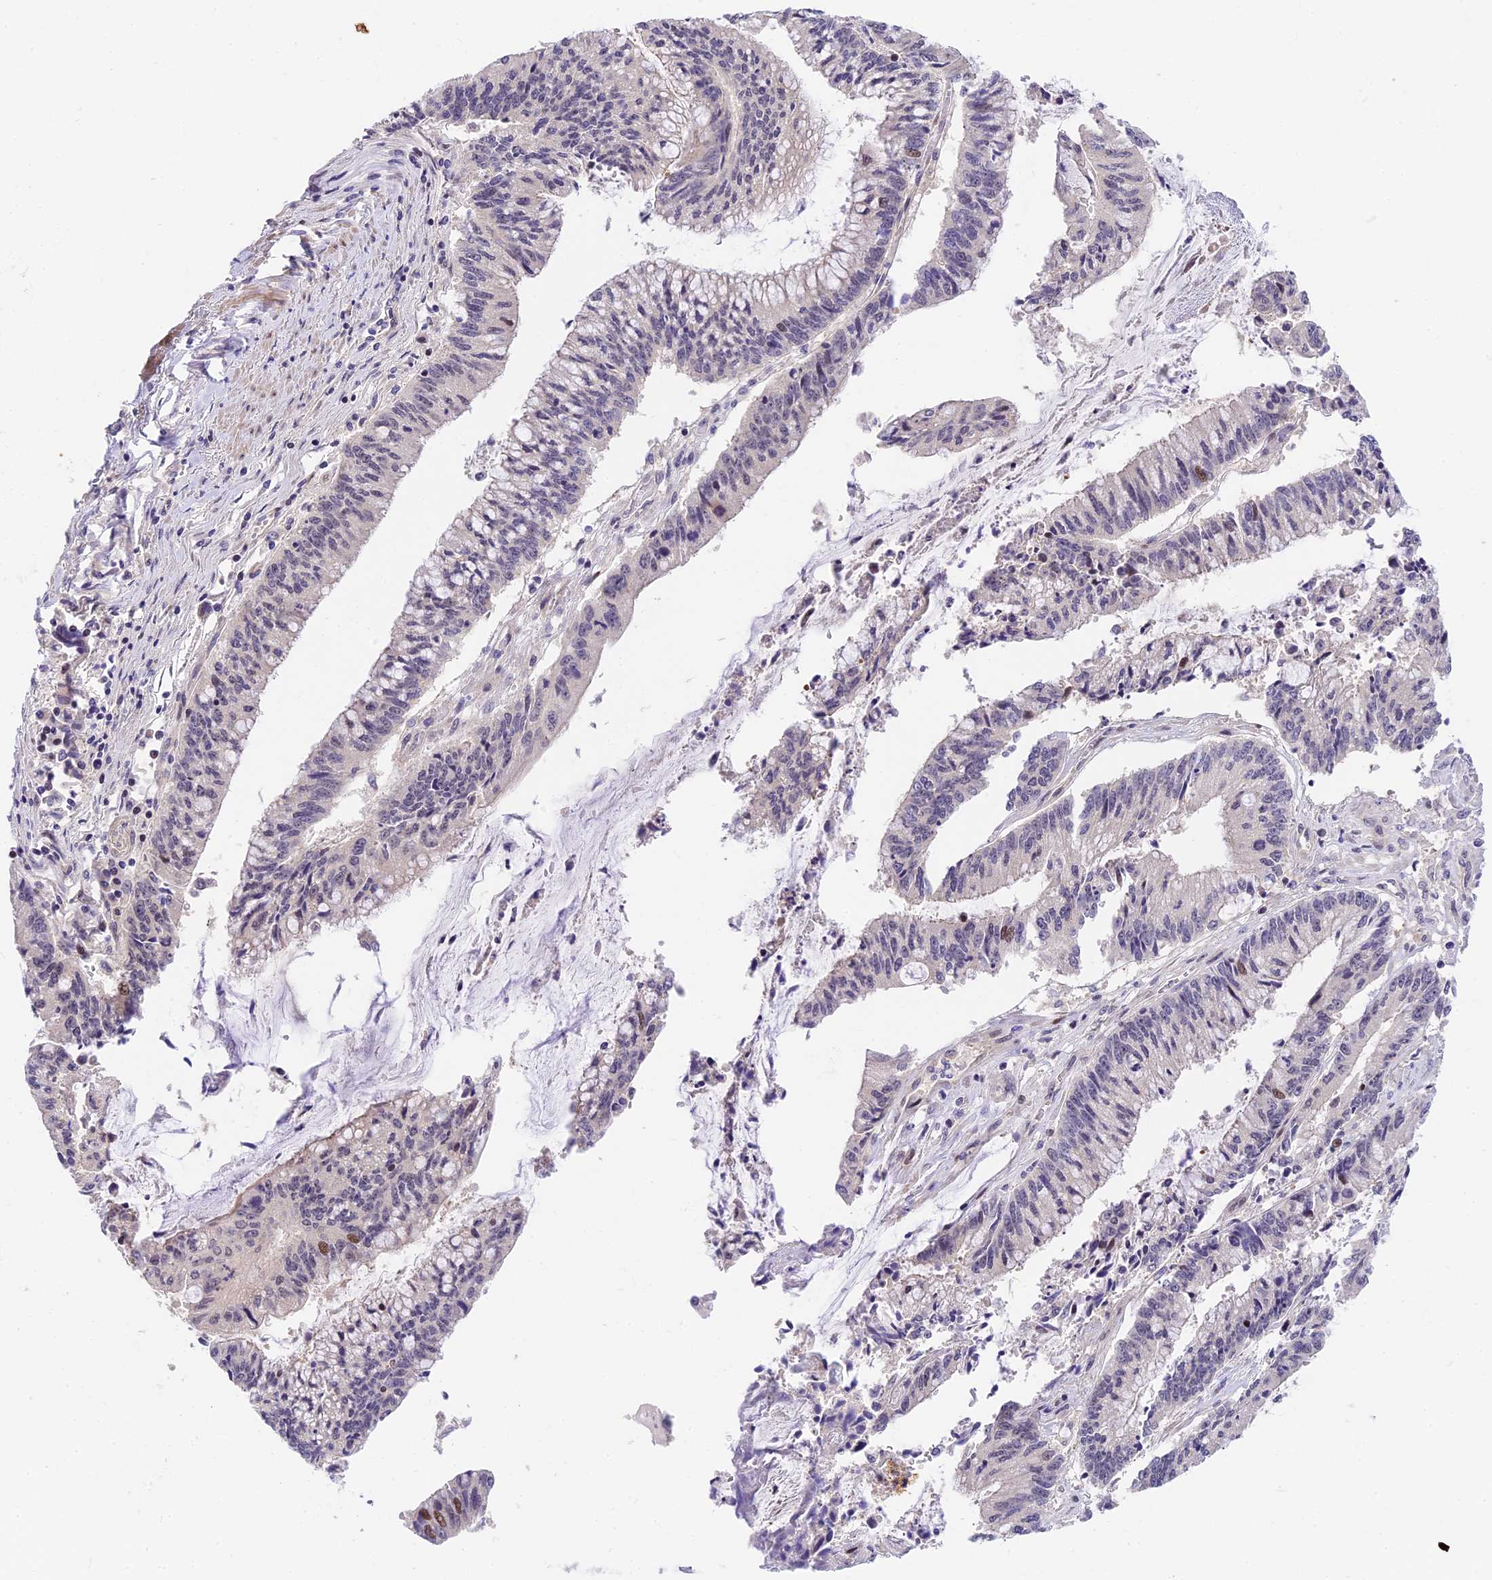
{"staining": {"intensity": "moderate", "quantity": "<25%", "location": "nuclear"}, "tissue": "pancreatic cancer", "cell_type": "Tumor cells", "image_type": "cancer", "snomed": [{"axis": "morphology", "description": "Adenocarcinoma, NOS"}, {"axis": "topography", "description": "Pancreas"}], "caption": "Immunohistochemical staining of pancreatic cancer displays low levels of moderate nuclear positivity in about <25% of tumor cells.", "gene": "MIDN", "patient": {"sex": "female", "age": 50}}